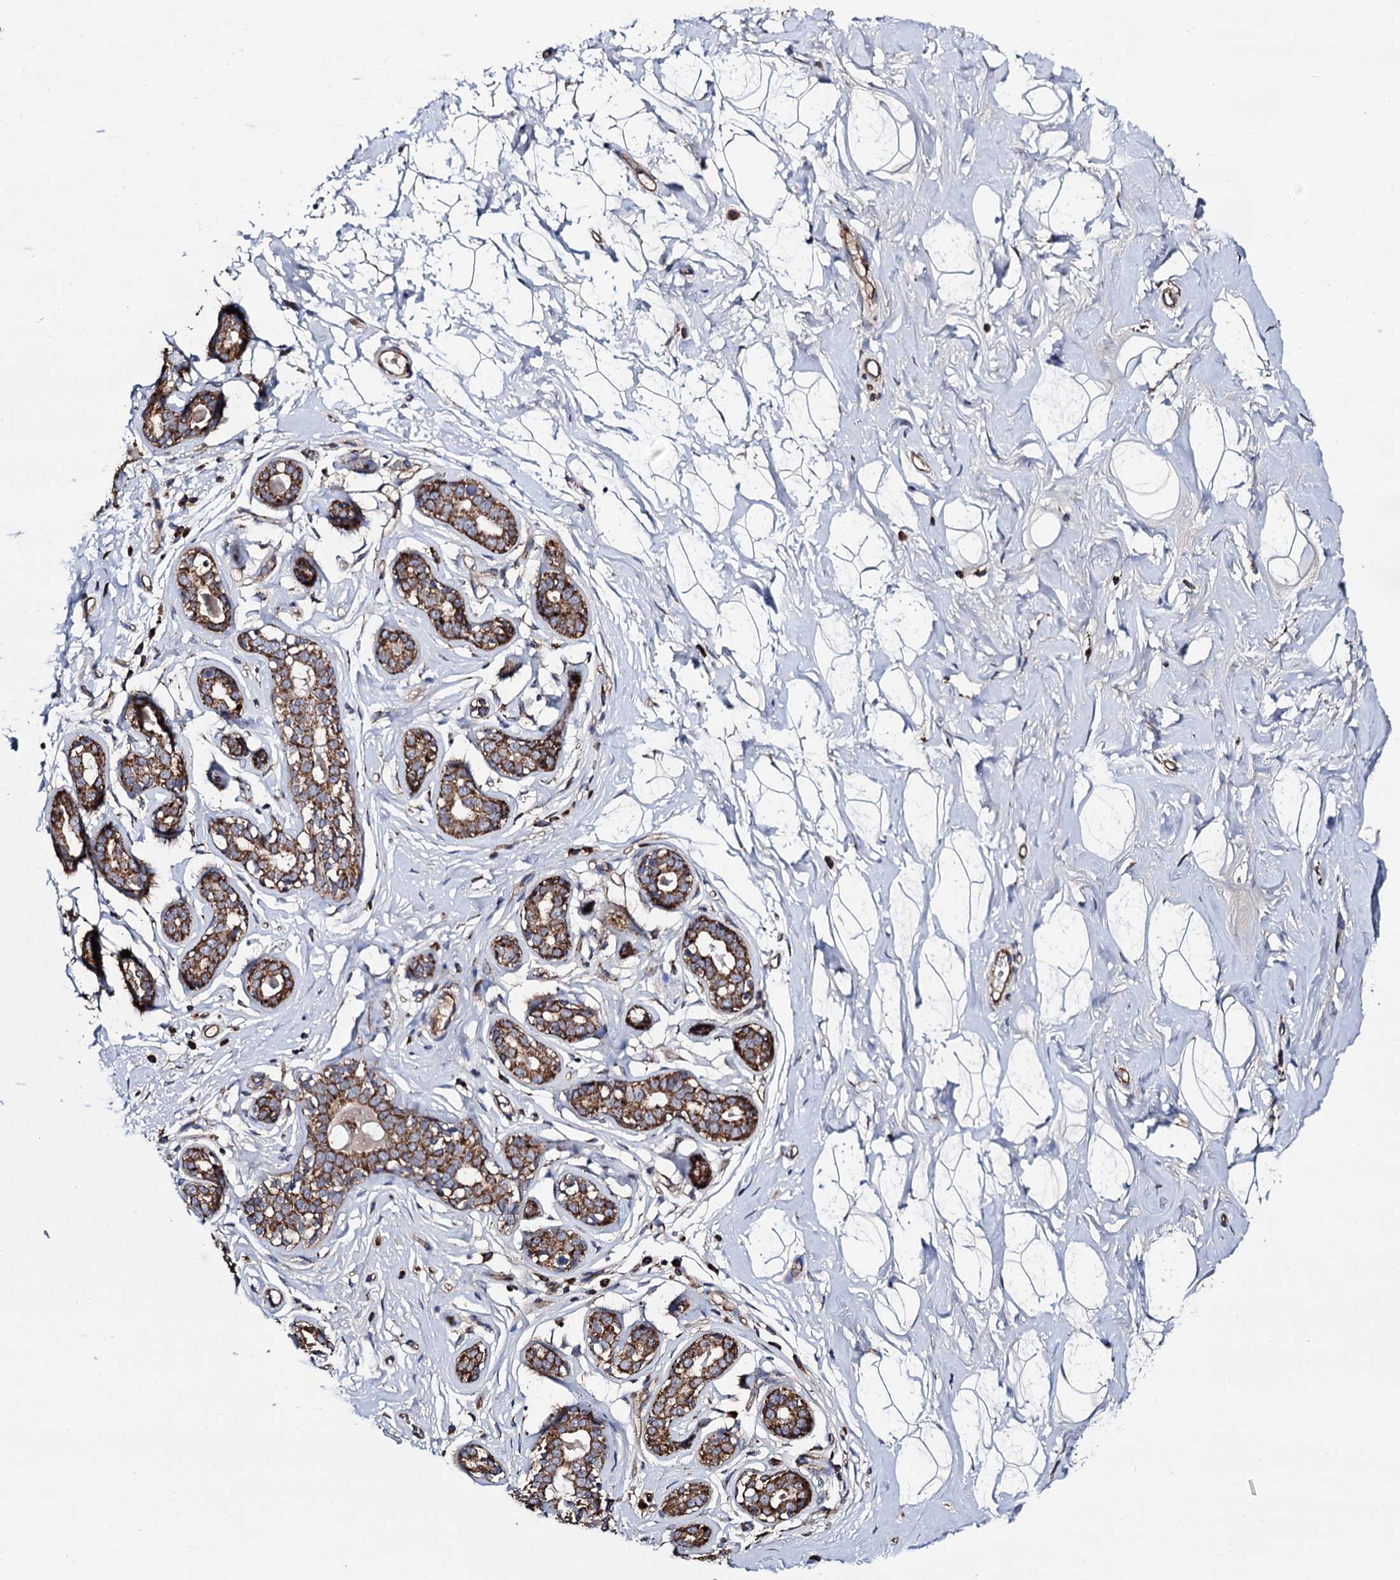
{"staining": {"intensity": "negative", "quantity": "none", "location": "none"}, "tissue": "breast", "cell_type": "Adipocytes", "image_type": "normal", "snomed": [{"axis": "morphology", "description": "Normal tissue, NOS"}, {"axis": "morphology", "description": "Adenoma, NOS"}, {"axis": "topography", "description": "Breast"}], "caption": "Immunohistochemical staining of normal human breast demonstrates no significant staining in adipocytes.", "gene": "IQCH", "patient": {"sex": "female", "age": 23}}